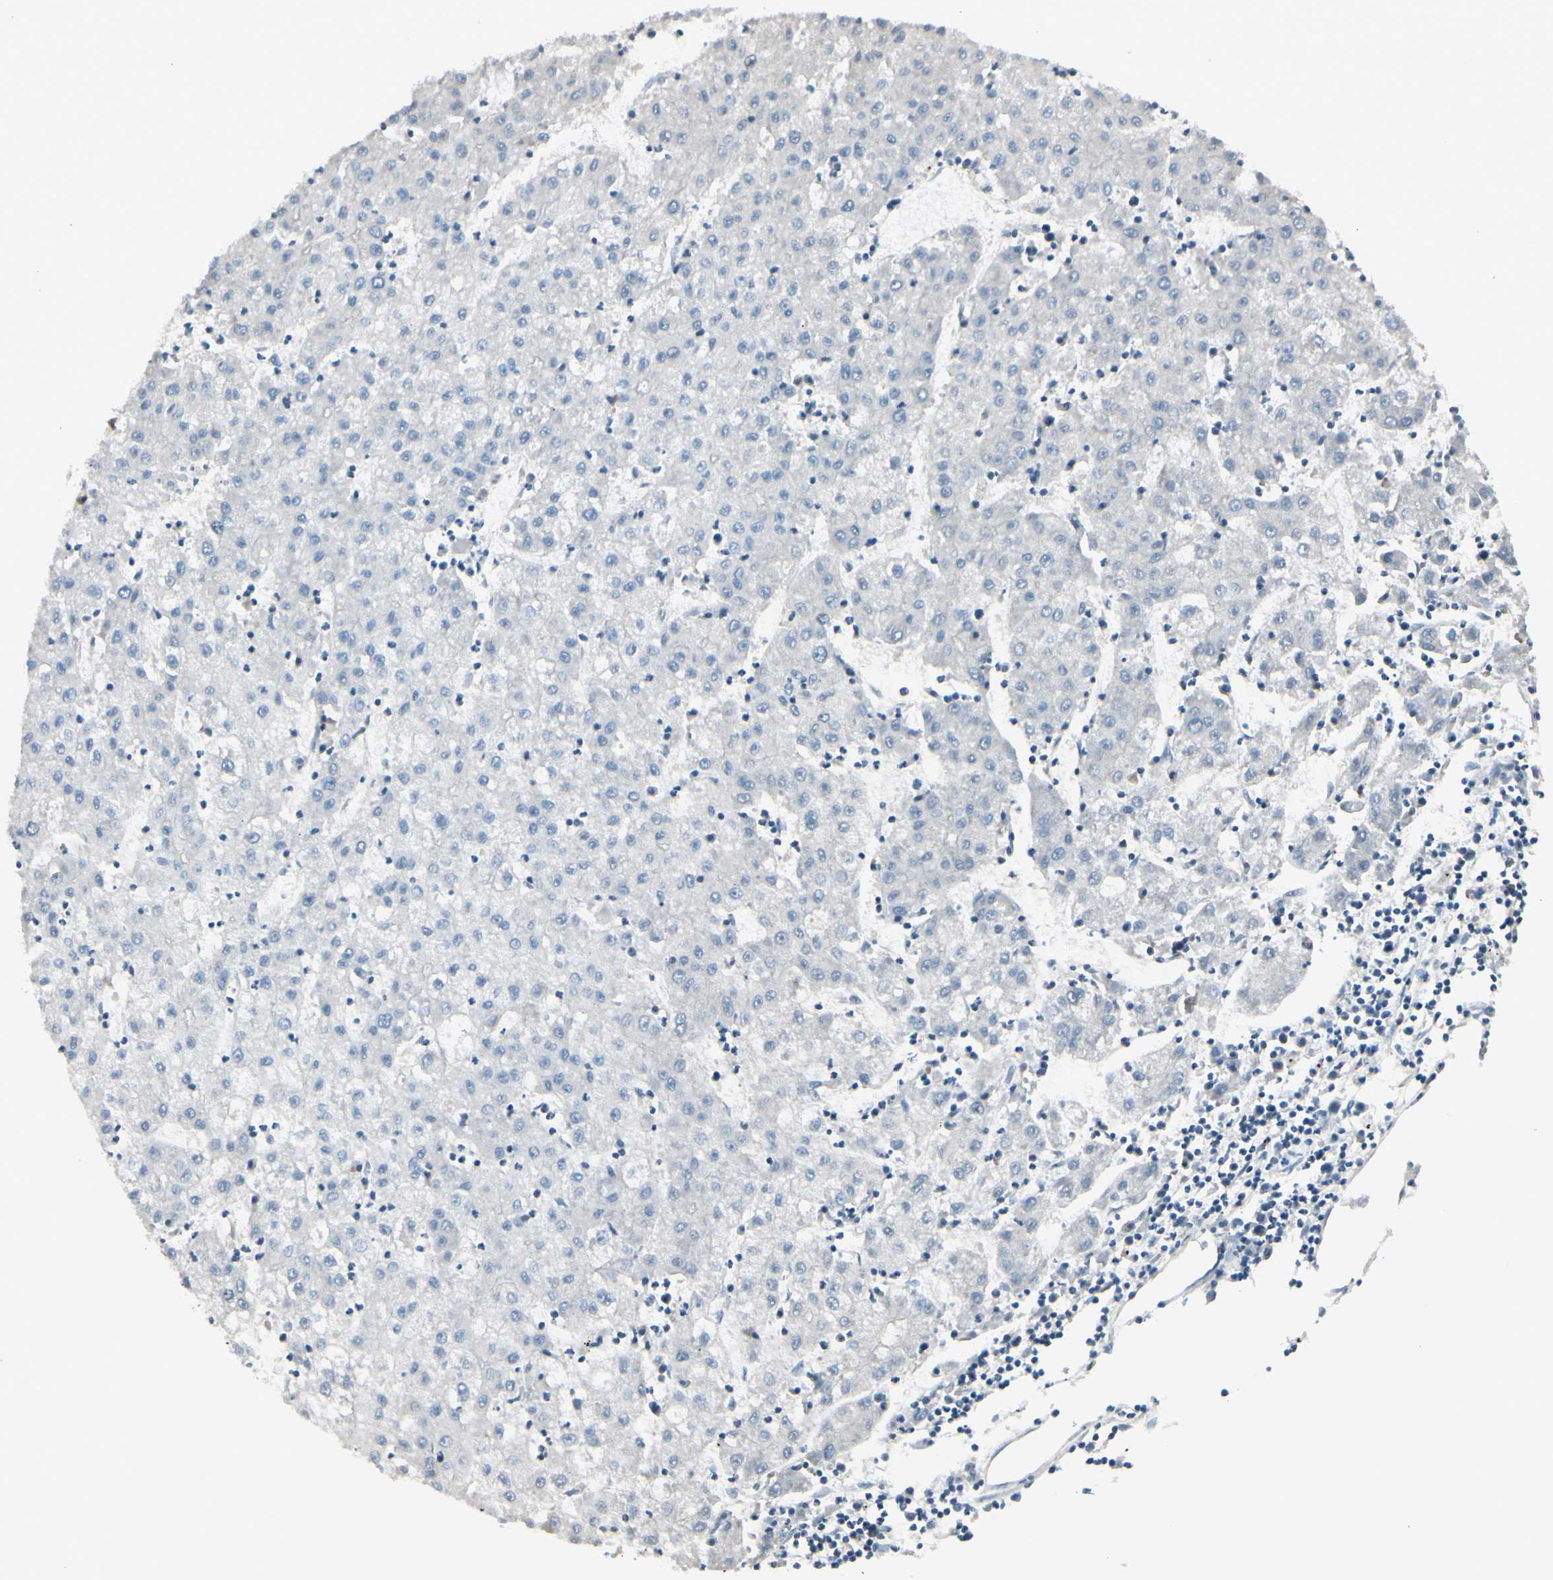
{"staining": {"intensity": "negative", "quantity": "none", "location": "none"}, "tissue": "liver cancer", "cell_type": "Tumor cells", "image_type": "cancer", "snomed": [{"axis": "morphology", "description": "Carcinoma, Hepatocellular, NOS"}, {"axis": "topography", "description": "Liver"}], "caption": "This is an immunohistochemistry (IHC) photomicrograph of human liver cancer. There is no expression in tumor cells.", "gene": "MAPRE3", "patient": {"sex": "male", "age": 72}}